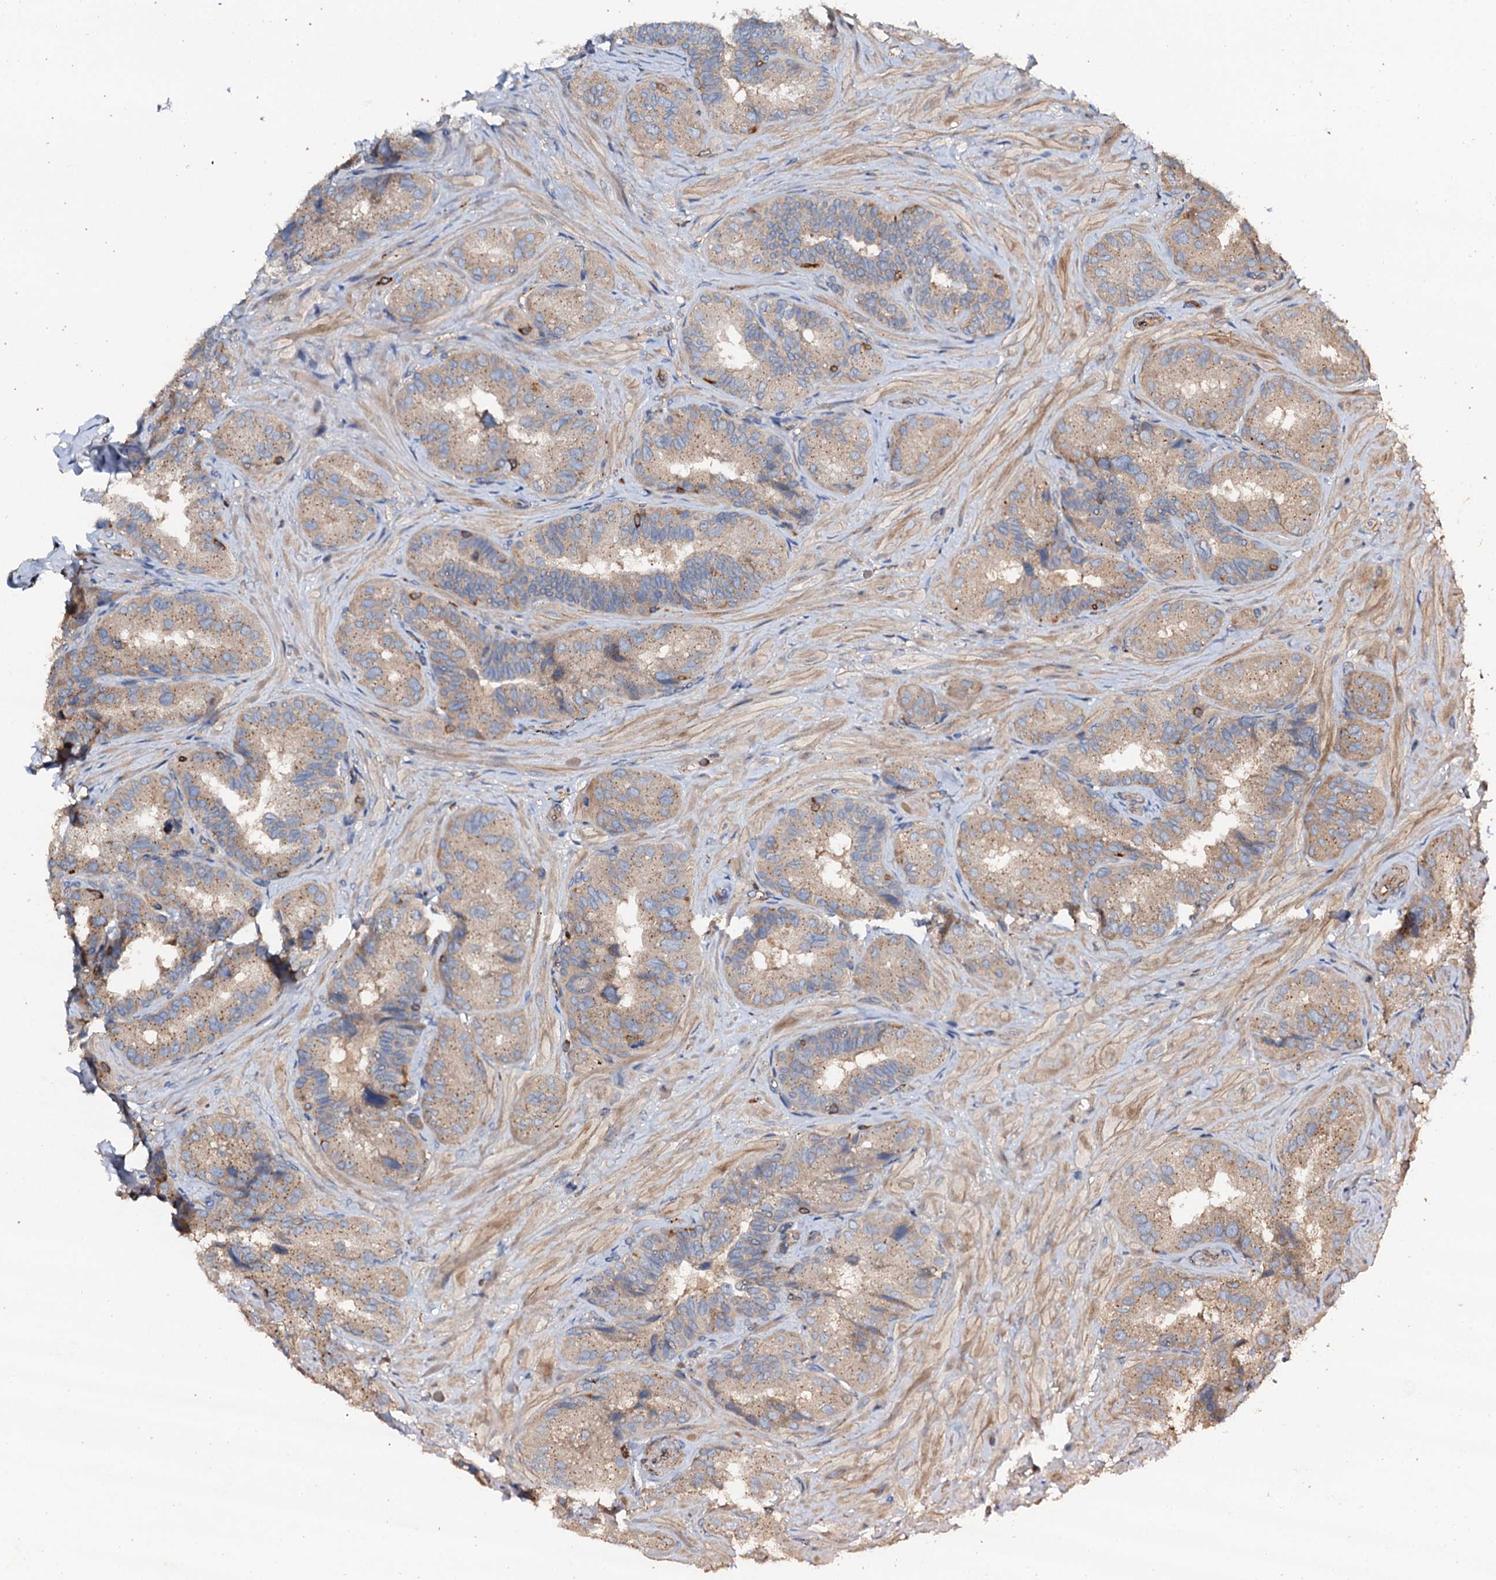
{"staining": {"intensity": "moderate", "quantity": ">75%", "location": "cytoplasmic/membranous"}, "tissue": "seminal vesicle", "cell_type": "Glandular cells", "image_type": "normal", "snomed": [{"axis": "morphology", "description": "Normal tissue, NOS"}, {"axis": "topography", "description": "Prostate and seminal vesicle, NOS"}, {"axis": "topography", "description": "Prostate"}, {"axis": "topography", "description": "Seminal veicle"}], "caption": "Unremarkable seminal vesicle reveals moderate cytoplasmic/membranous staining in about >75% of glandular cells, visualized by immunohistochemistry. (IHC, brightfield microscopy, high magnification).", "gene": "GRK2", "patient": {"sex": "male", "age": 67}}